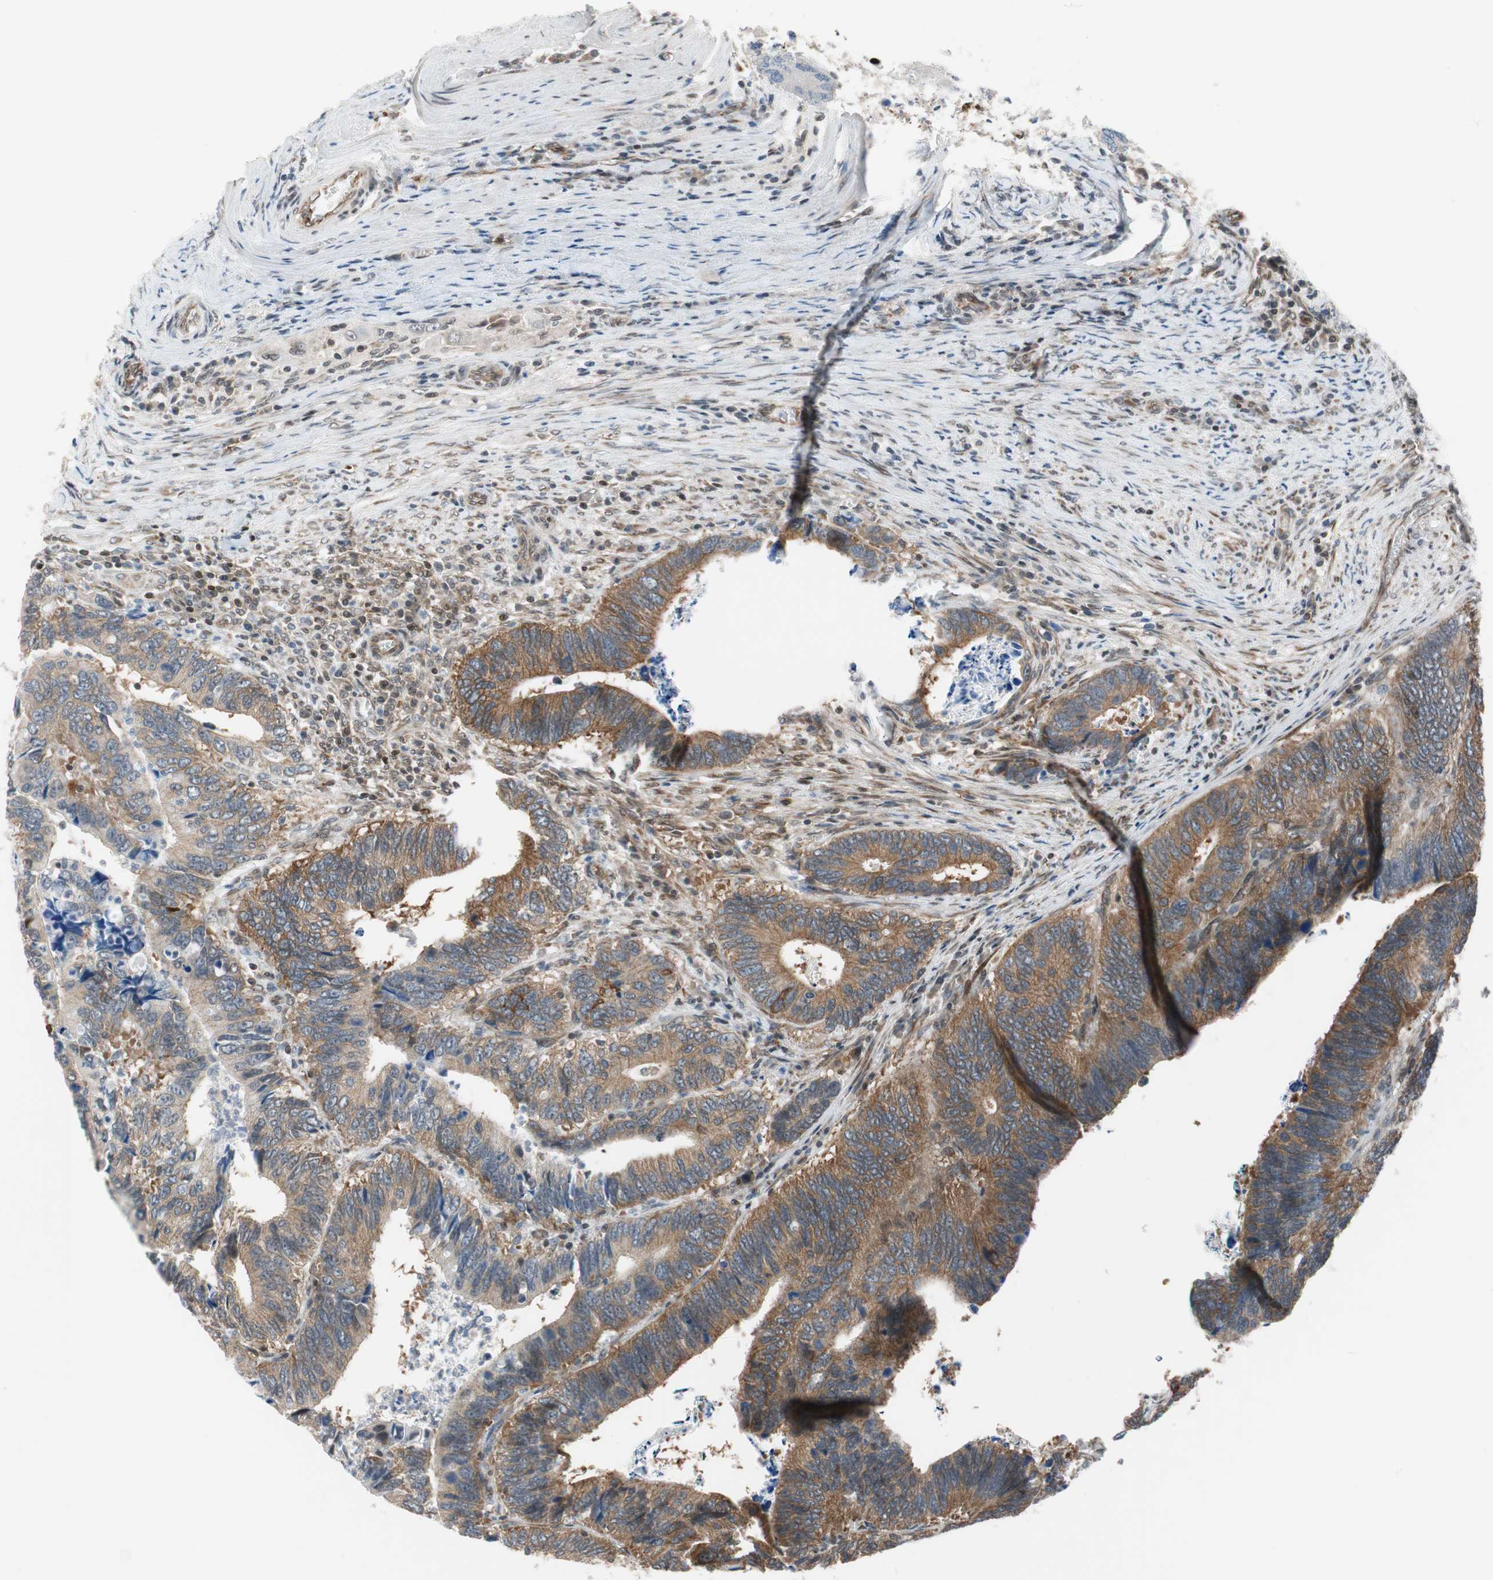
{"staining": {"intensity": "strong", "quantity": ">75%", "location": "cytoplasmic/membranous"}, "tissue": "colorectal cancer", "cell_type": "Tumor cells", "image_type": "cancer", "snomed": [{"axis": "morphology", "description": "Adenocarcinoma, NOS"}, {"axis": "topography", "description": "Colon"}], "caption": "Immunohistochemical staining of human colorectal cancer (adenocarcinoma) exhibits high levels of strong cytoplasmic/membranous expression in about >75% of tumor cells.", "gene": "ZNF512B", "patient": {"sex": "male", "age": 72}}